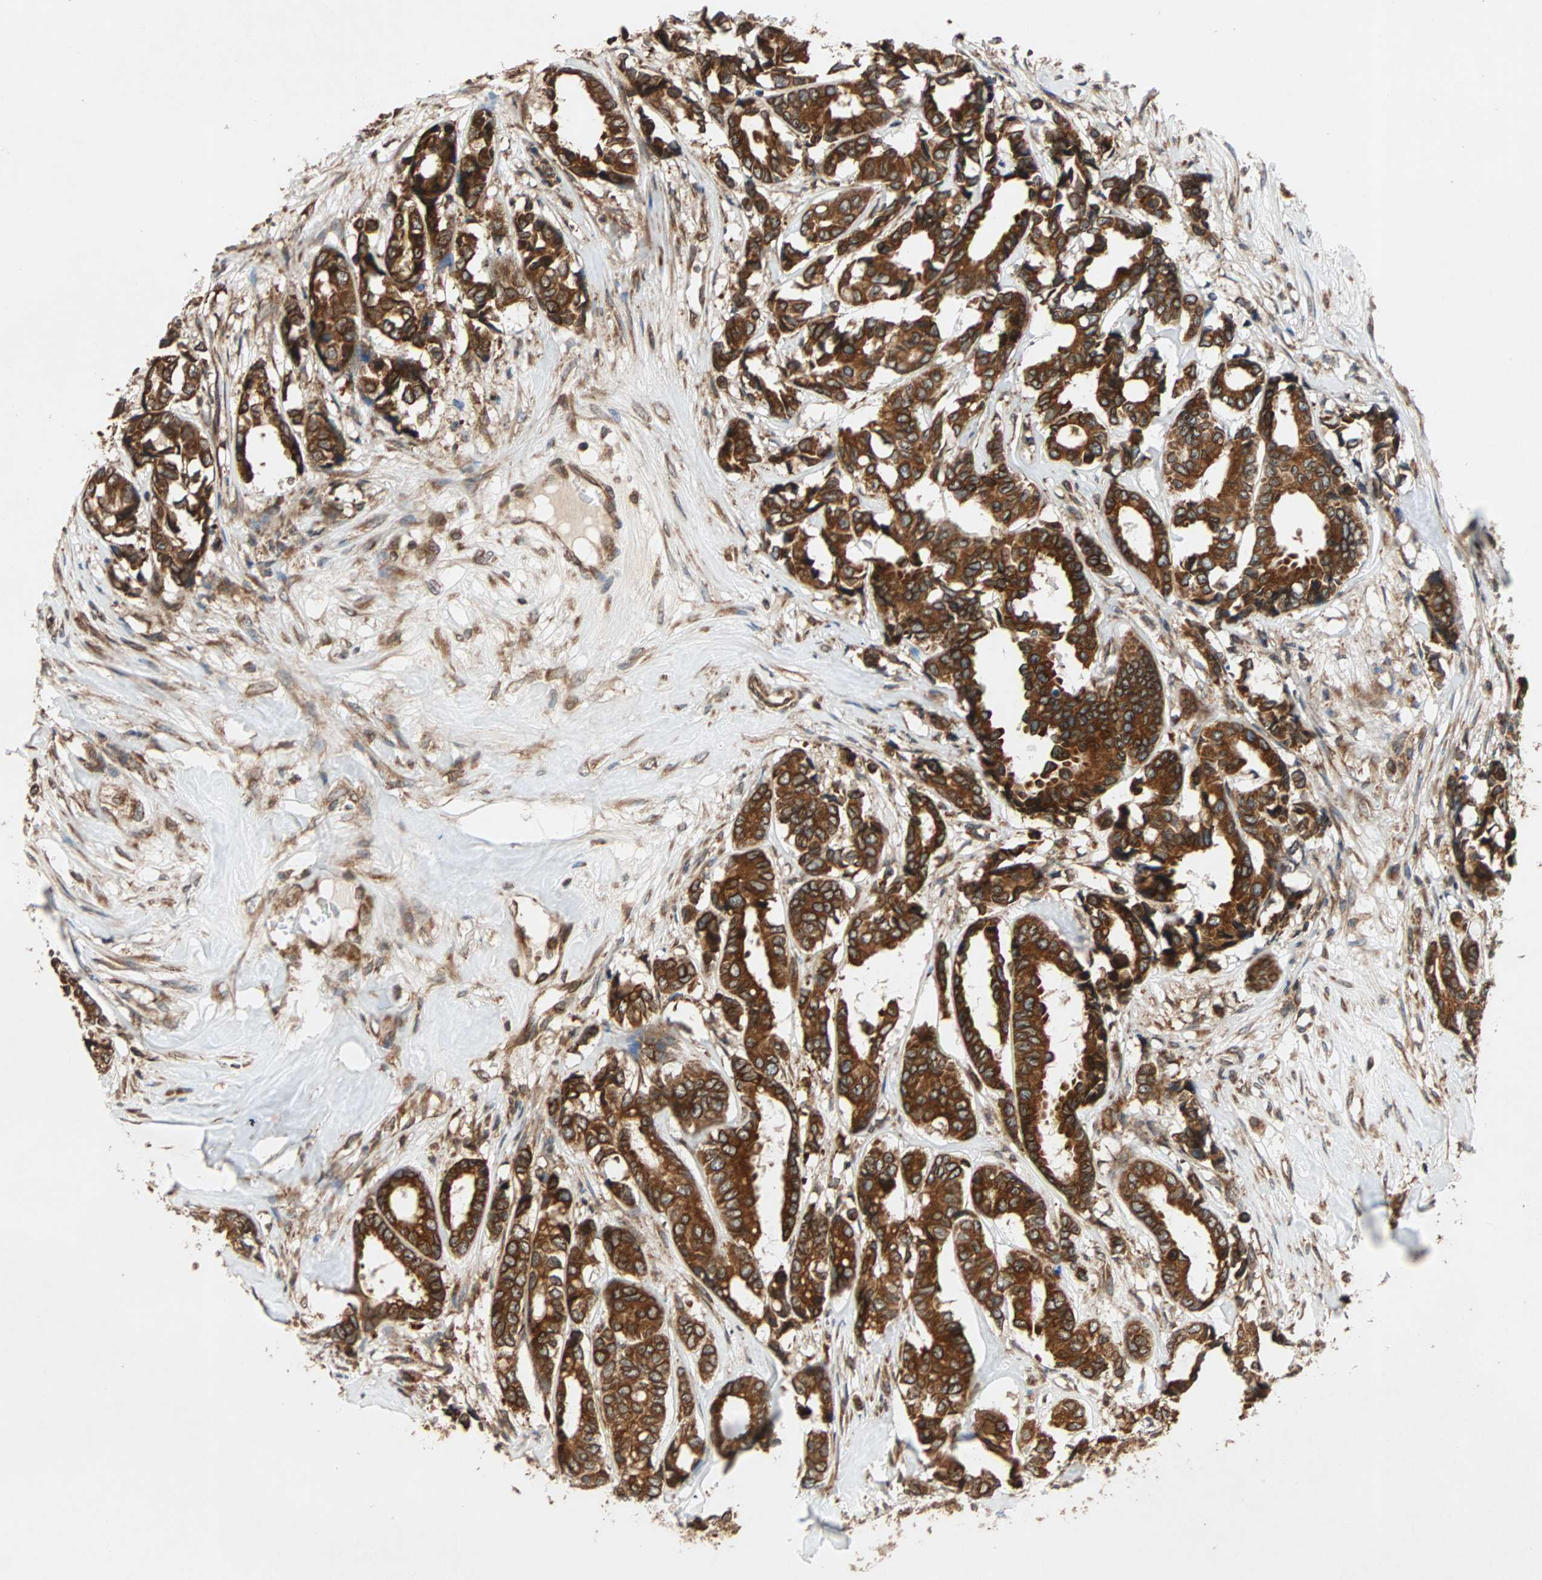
{"staining": {"intensity": "strong", "quantity": ">75%", "location": "cytoplasmic/membranous"}, "tissue": "breast cancer", "cell_type": "Tumor cells", "image_type": "cancer", "snomed": [{"axis": "morphology", "description": "Duct carcinoma"}, {"axis": "topography", "description": "Breast"}], "caption": "Strong cytoplasmic/membranous protein expression is seen in approximately >75% of tumor cells in breast cancer (infiltrating ductal carcinoma). The staining is performed using DAB (3,3'-diaminobenzidine) brown chromogen to label protein expression. The nuclei are counter-stained blue using hematoxylin.", "gene": "AUP1", "patient": {"sex": "female", "age": 87}}